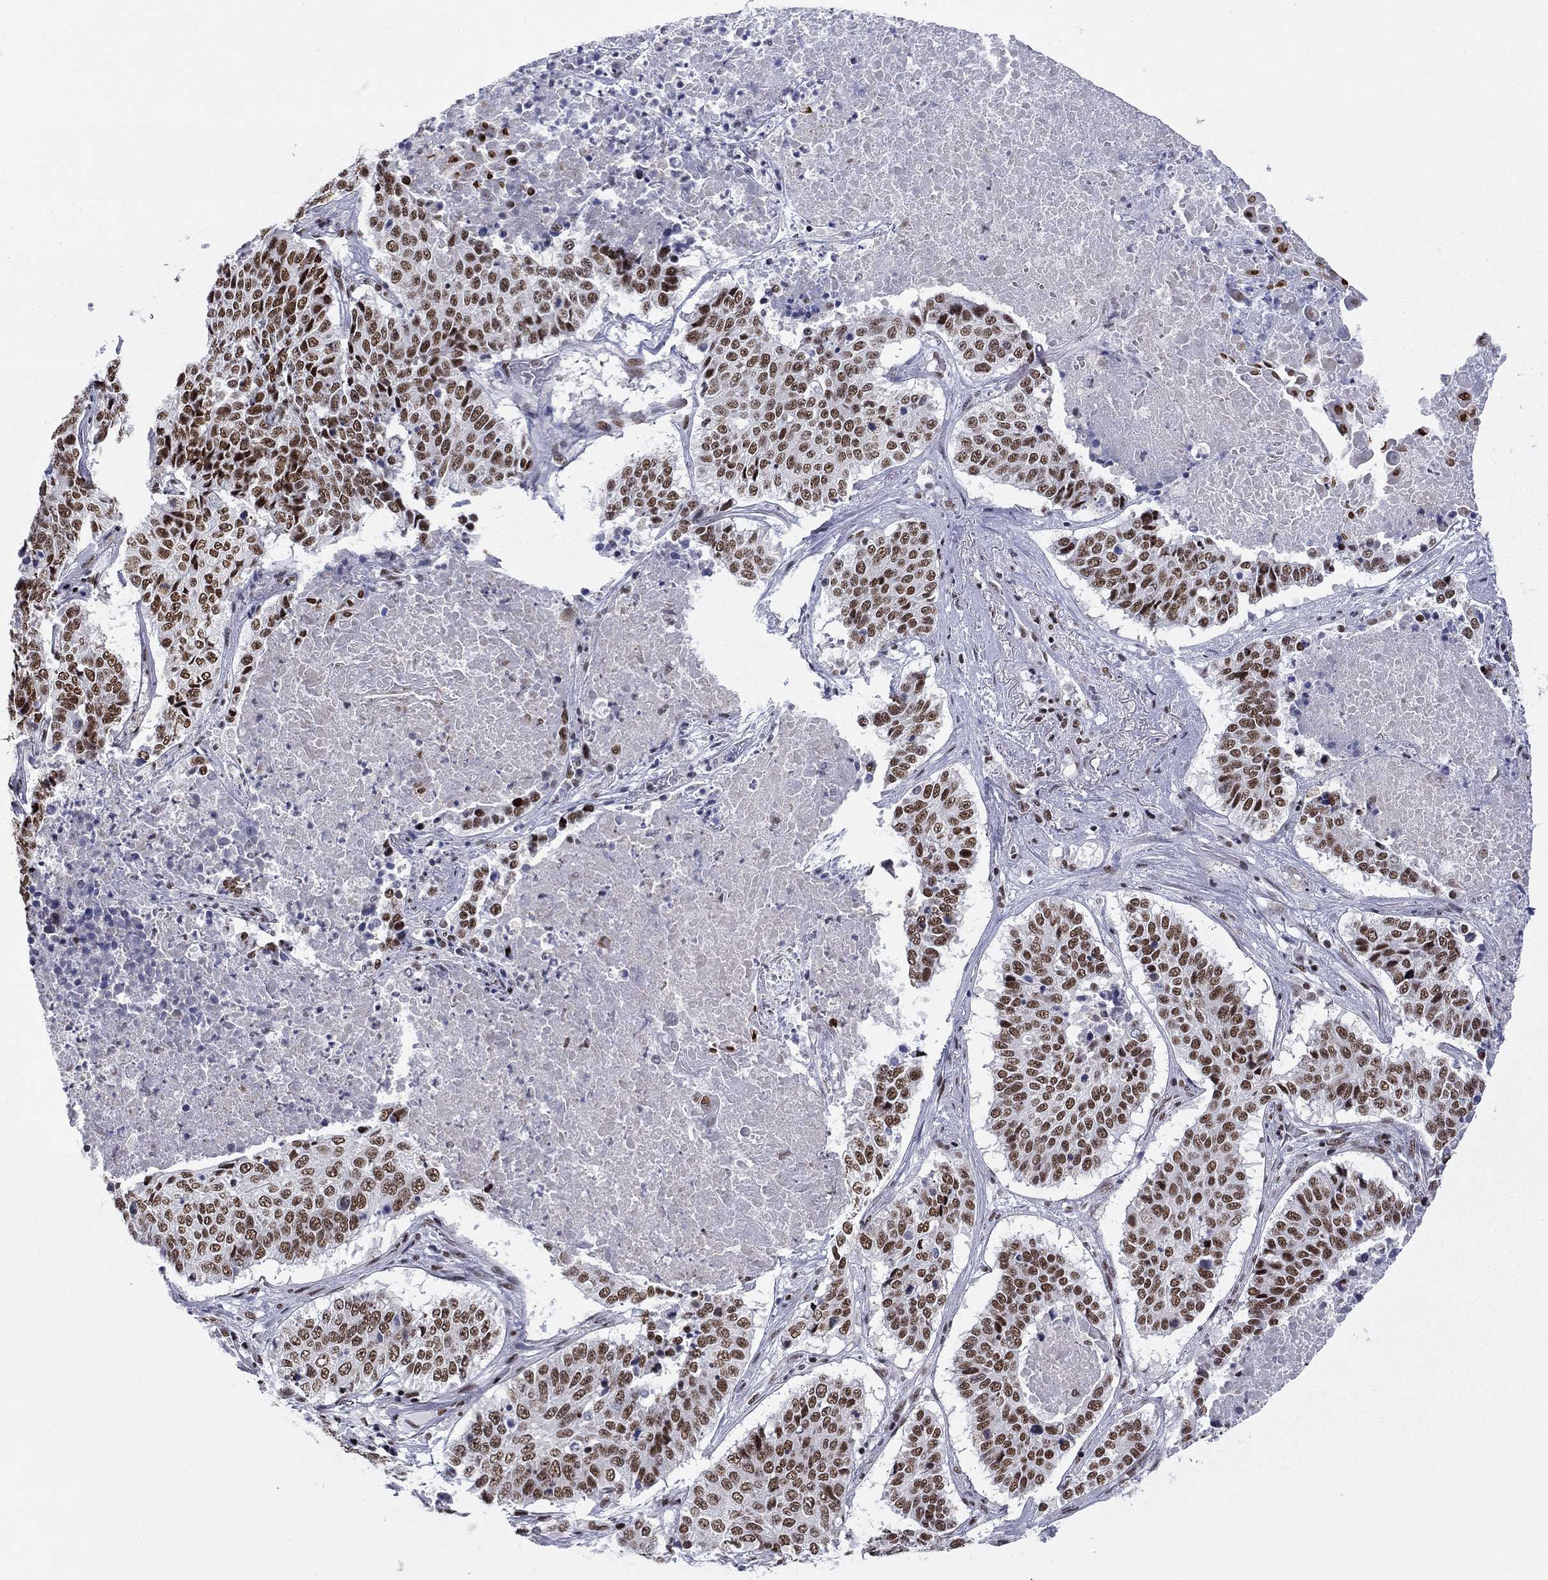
{"staining": {"intensity": "strong", "quantity": ">75%", "location": "nuclear"}, "tissue": "lung cancer", "cell_type": "Tumor cells", "image_type": "cancer", "snomed": [{"axis": "morphology", "description": "Squamous cell carcinoma, NOS"}, {"axis": "topography", "description": "Lung"}], "caption": "There is high levels of strong nuclear expression in tumor cells of lung squamous cell carcinoma, as demonstrated by immunohistochemical staining (brown color).", "gene": "ETV5", "patient": {"sex": "male", "age": 64}}